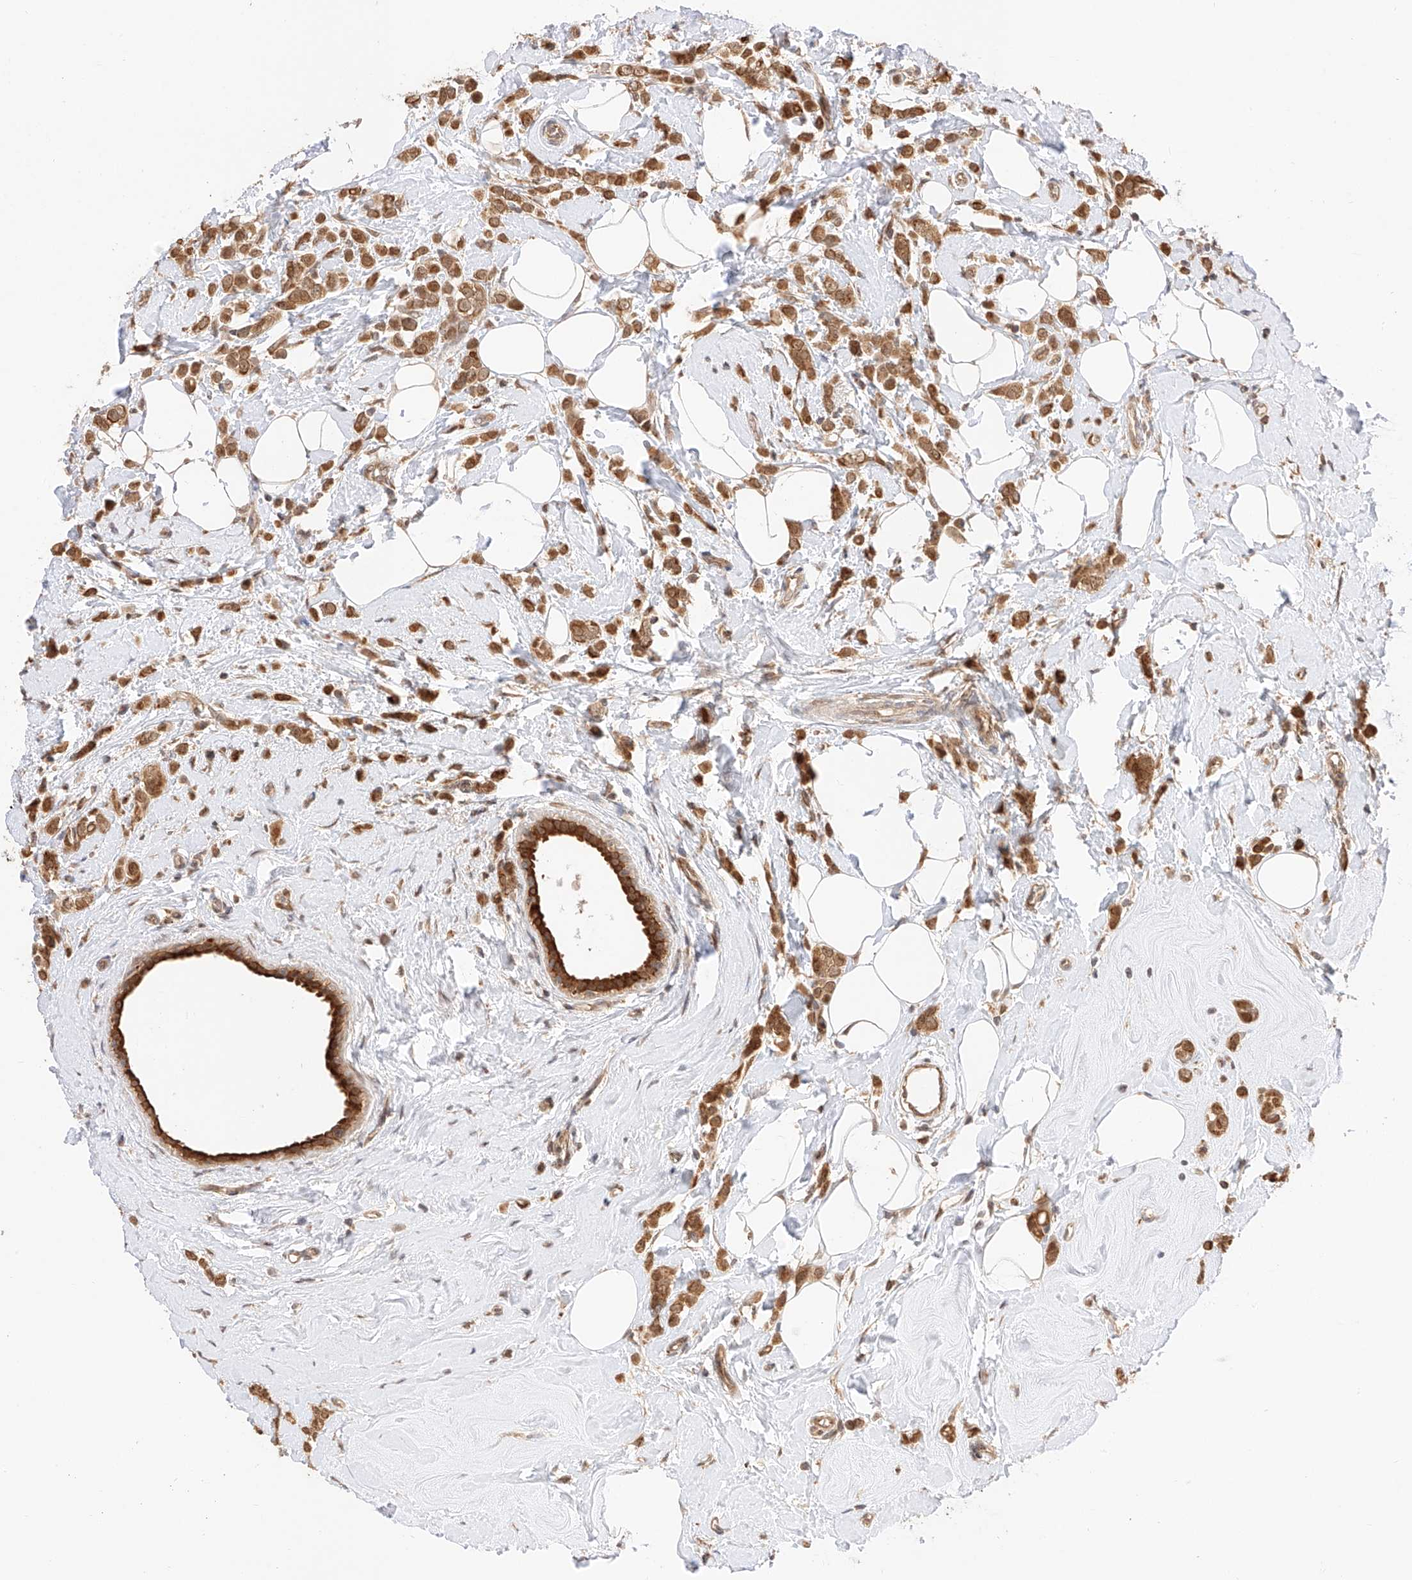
{"staining": {"intensity": "moderate", "quantity": ">75%", "location": "cytoplasmic/membranous,nuclear"}, "tissue": "breast cancer", "cell_type": "Tumor cells", "image_type": "cancer", "snomed": [{"axis": "morphology", "description": "Lobular carcinoma"}, {"axis": "topography", "description": "Breast"}], "caption": "A brown stain shows moderate cytoplasmic/membranous and nuclear expression of a protein in human breast cancer (lobular carcinoma) tumor cells.", "gene": "EIF4H", "patient": {"sex": "female", "age": 47}}